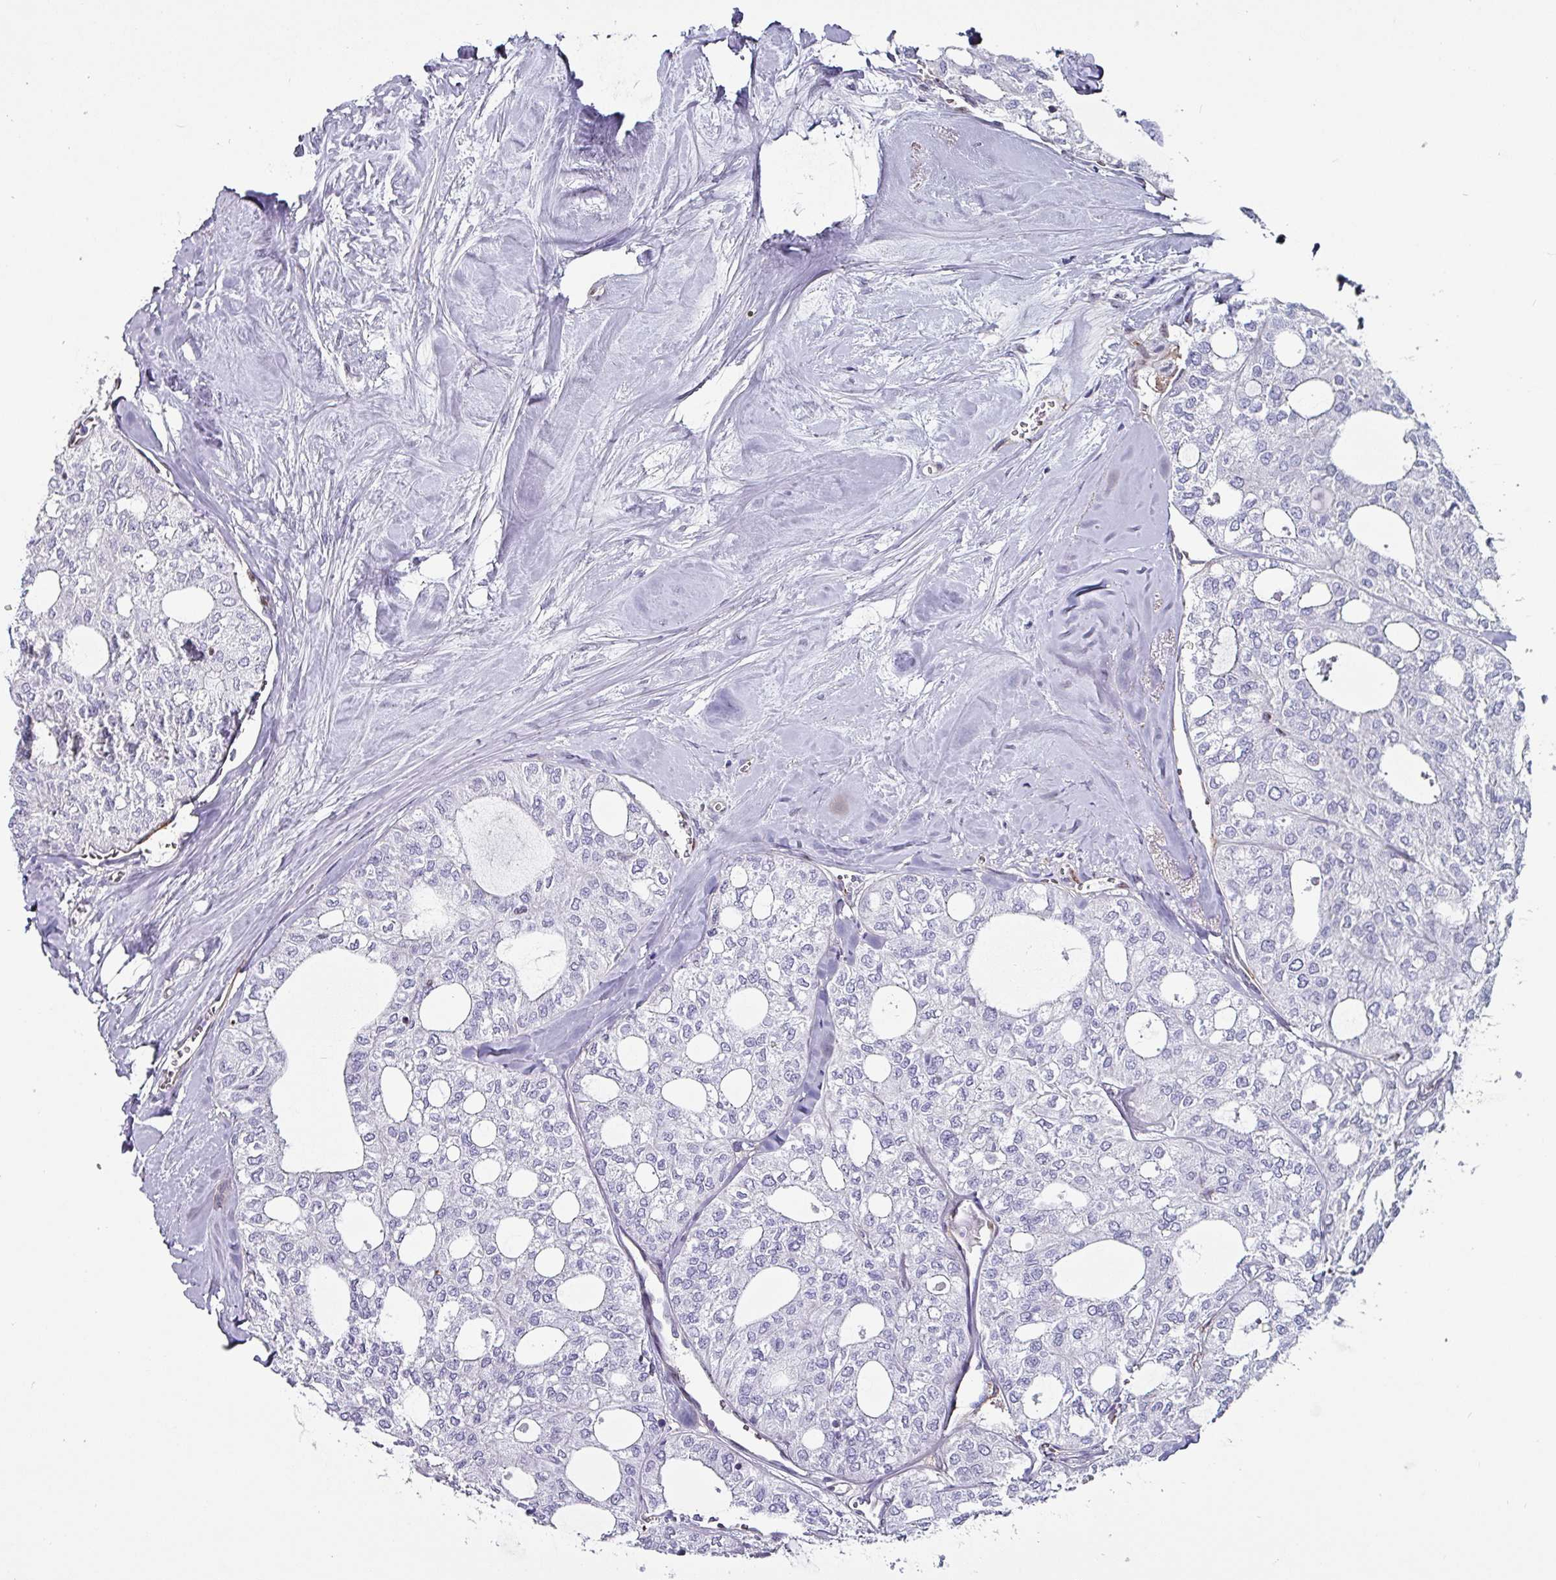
{"staining": {"intensity": "negative", "quantity": "none", "location": "none"}, "tissue": "thyroid cancer", "cell_type": "Tumor cells", "image_type": "cancer", "snomed": [{"axis": "morphology", "description": "Follicular adenoma carcinoma, NOS"}, {"axis": "topography", "description": "Thyroid gland"}], "caption": "High magnification brightfield microscopy of thyroid follicular adenoma carcinoma stained with DAB (3,3'-diaminobenzidine) (brown) and counterstained with hematoxylin (blue): tumor cells show no significant positivity. Nuclei are stained in blue.", "gene": "ZNF816-ZNF321P", "patient": {"sex": "male", "age": 75}}